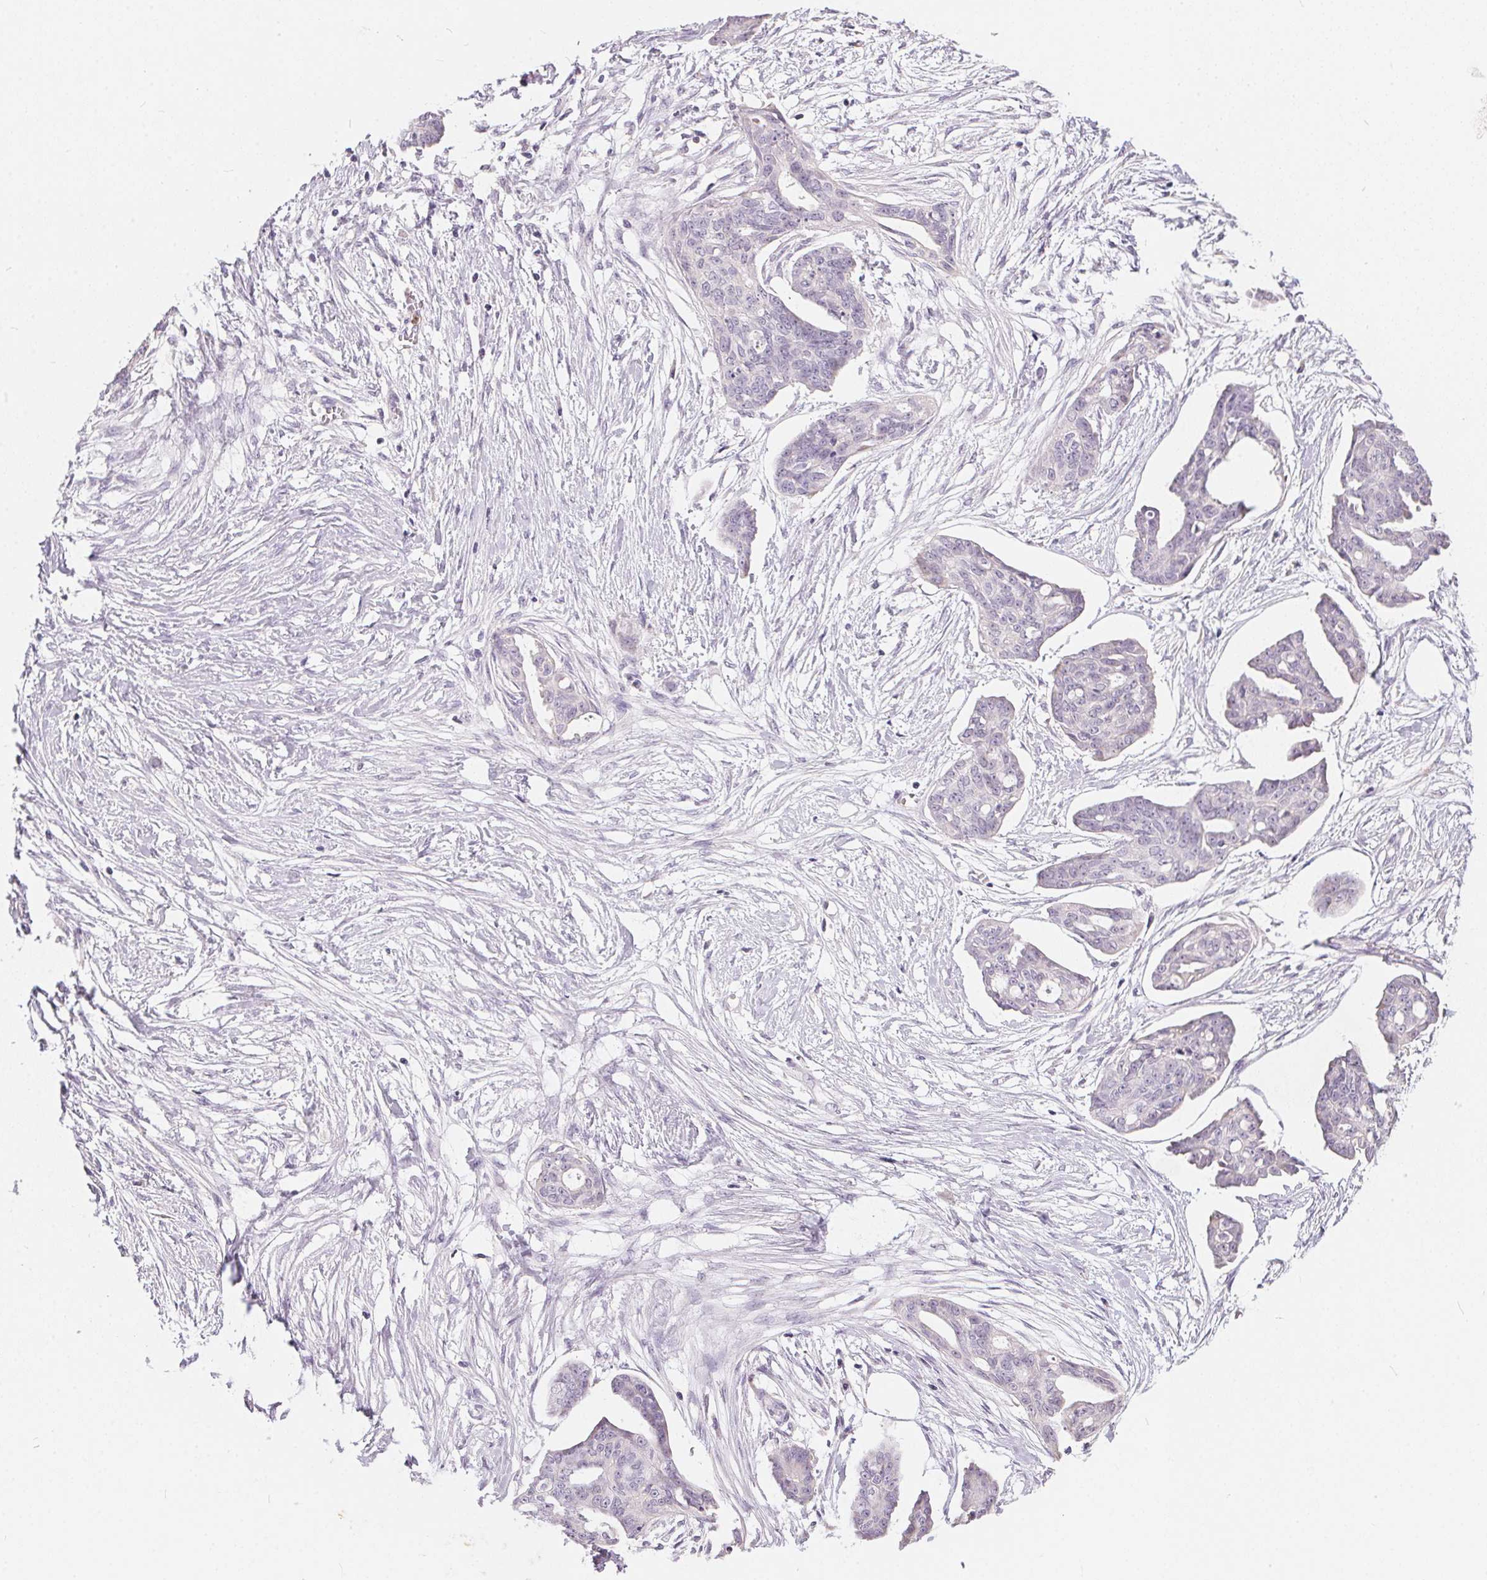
{"staining": {"intensity": "negative", "quantity": "none", "location": "none"}, "tissue": "ovarian cancer", "cell_type": "Tumor cells", "image_type": "cancer", "snomed": [{"axis": "morphology", "description": "Cystadenocarcinoma, serous, NOS"}, {"axis": "topography", "description": "Ovary"}], "caption": "Human ovarian cancer stained for a protein using immunohistochemistry displays no positivity in tumor cells.", "gene": "SERPINB1", "patient": {"sex": "female", "age": 71}}